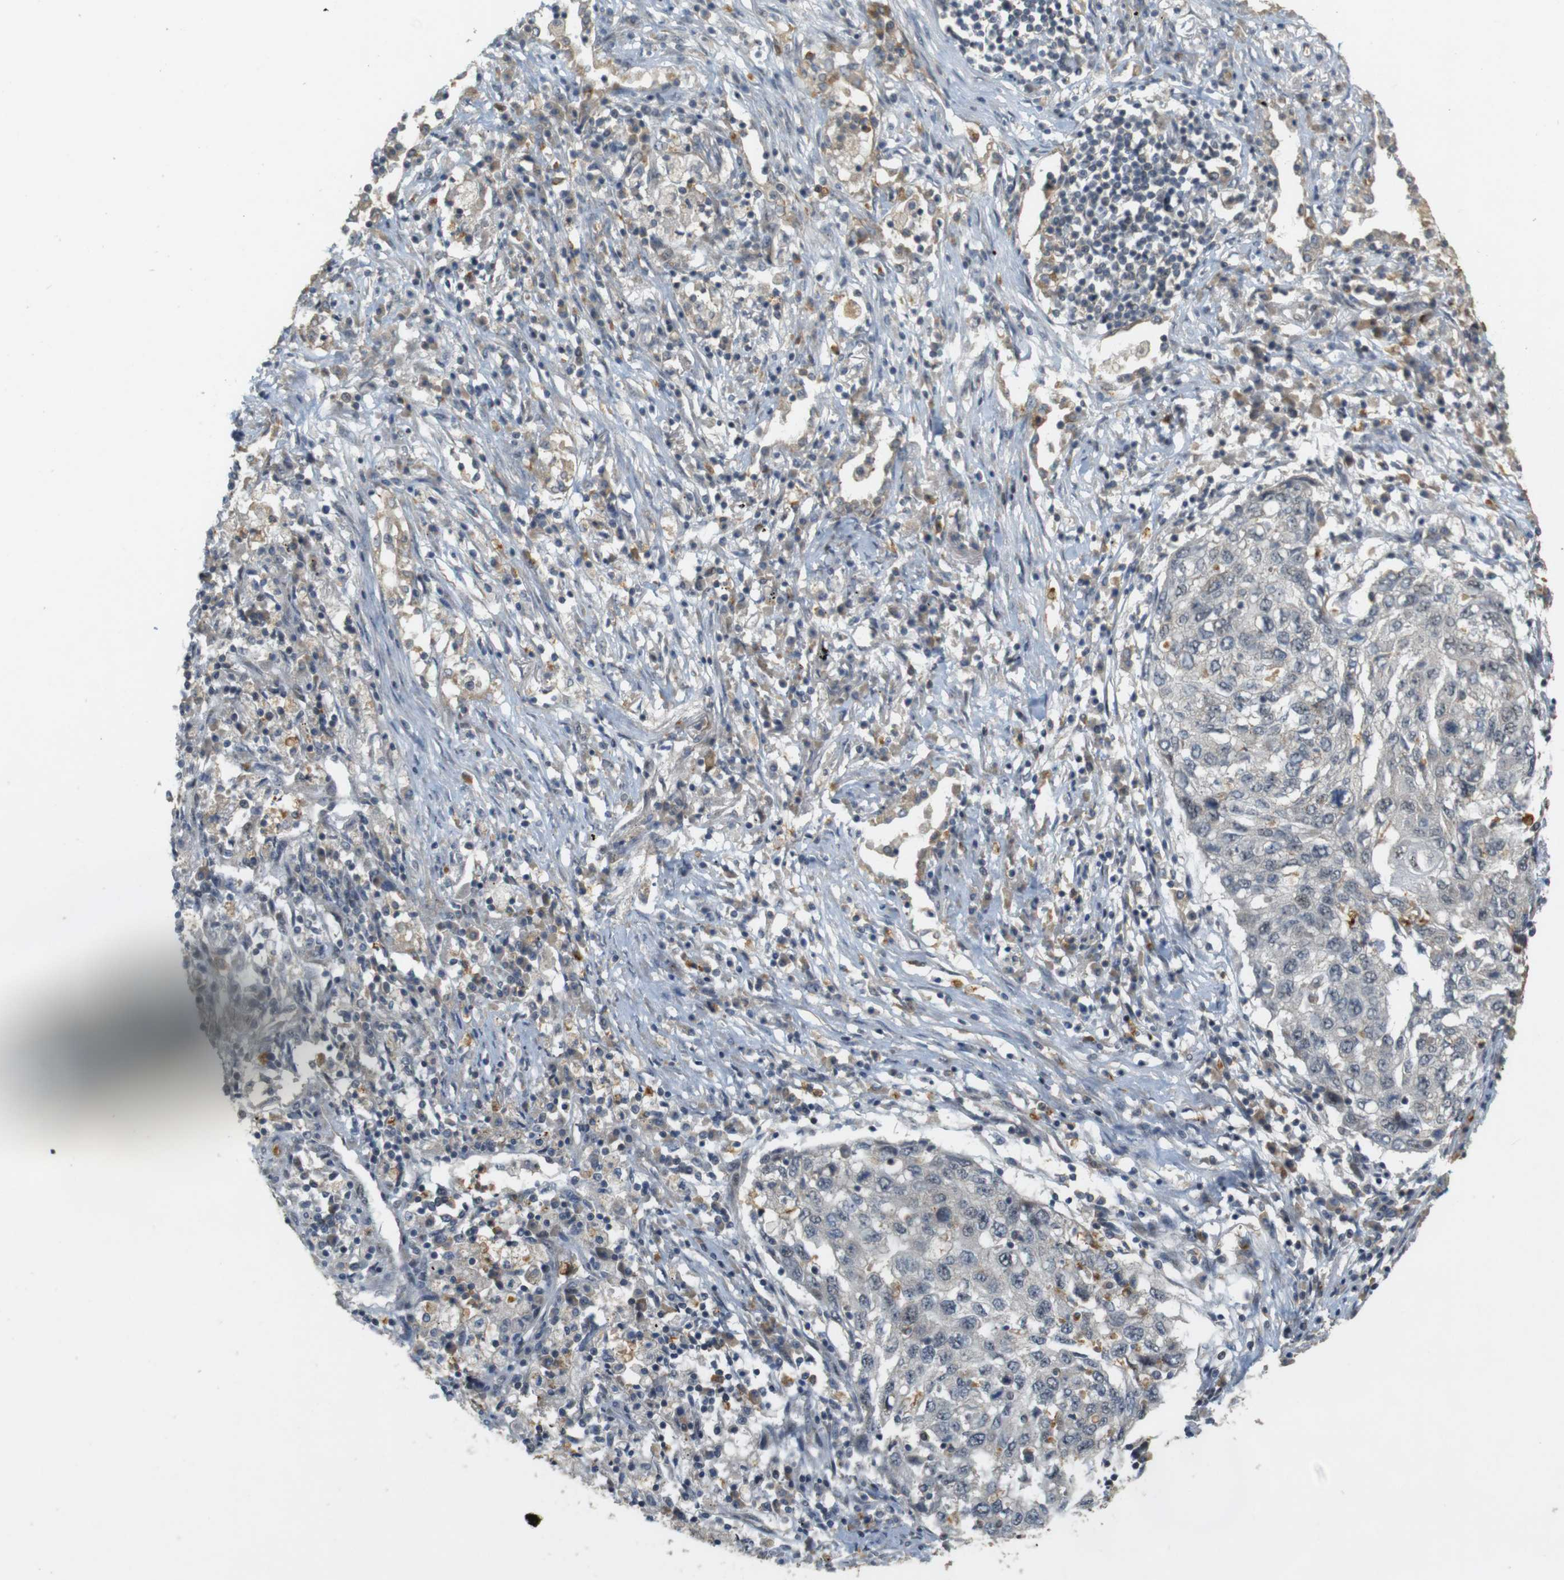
{"staining": {"intensity": "weak", "quantity": "<25%", "location": "cytoplasmic/membranous"}, "tissue": "lung cancer", "cell_type": "Tumor cells", "image_type": "cancer", "snomed": [{"axis": "morphology", "description": "Squamous cell carcinoma, NOS"}, {"axis": "topography", "description": "Lung"}], "caption": "Protein analysis of lung cancer reveals no significant staining in tumor cells. (DAB (3,3'-diaminobenzidine) immunohistochemistry with hematoxylin counter stain).", "gene": "TMX3", "patient": {"sex": "female", "age": 63}}